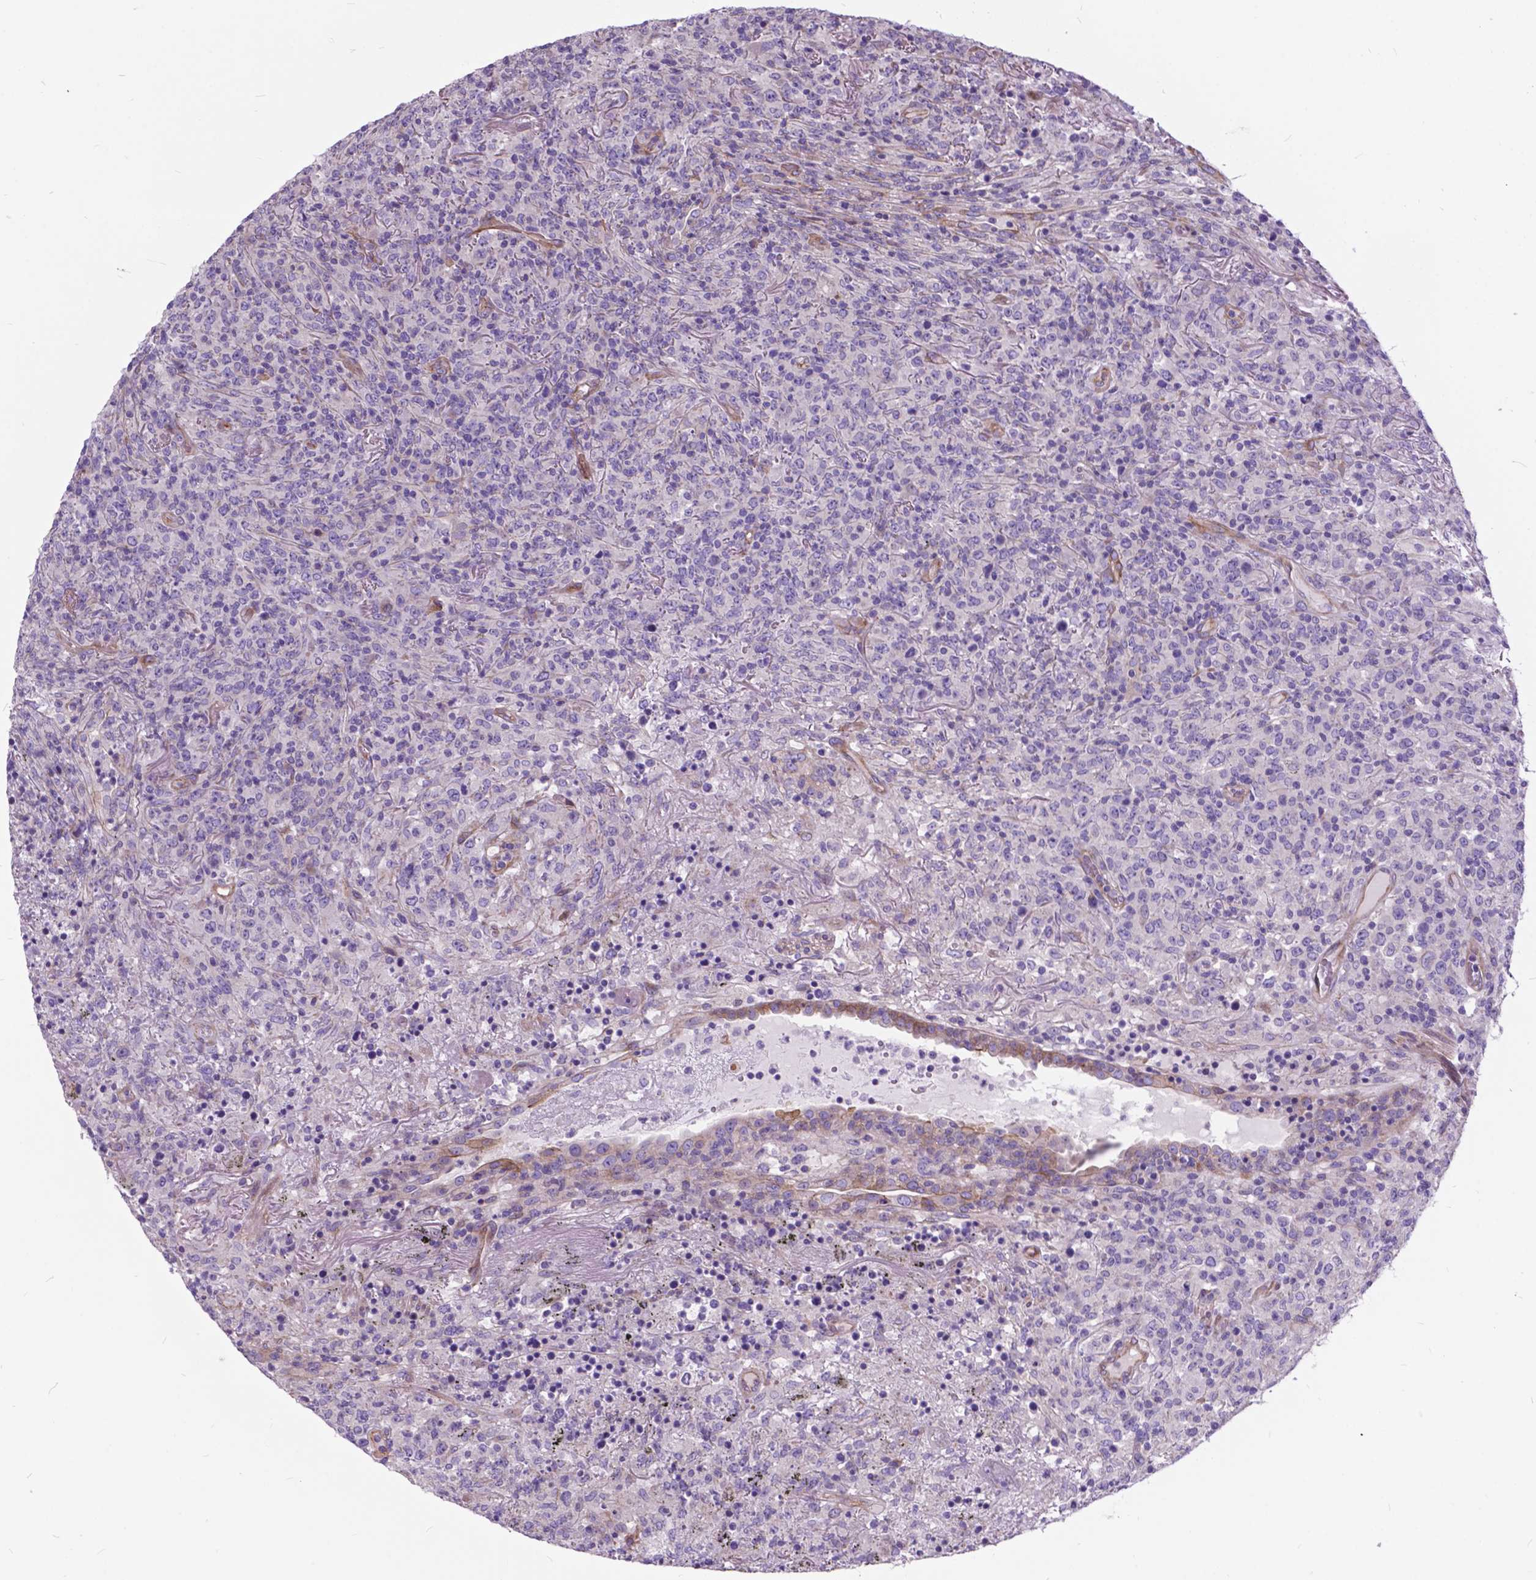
{"staining": {"intensity": "negative", "quantity": "none", "location": "none"}, "tissue": "lymphoma", "cell_type": "Tumor cells", "image_type": "cancer", "snomed": [{"axis": "morphology", "description": "Malignant lymphoma, non-Hodgkin's type, High grade"}, {"axis": "topography", "description": "Lung"}], "caption": "The photomicrograph exhibits no significant staining in tumor cells of lymphoma. (Brightfield microscopy of DAB (3,3'-diaminobenzidine) immunohistochemistry (IHC) at high magnification).", "gene": "FLT4", "patient": {"sex": "male", "age": 79}}